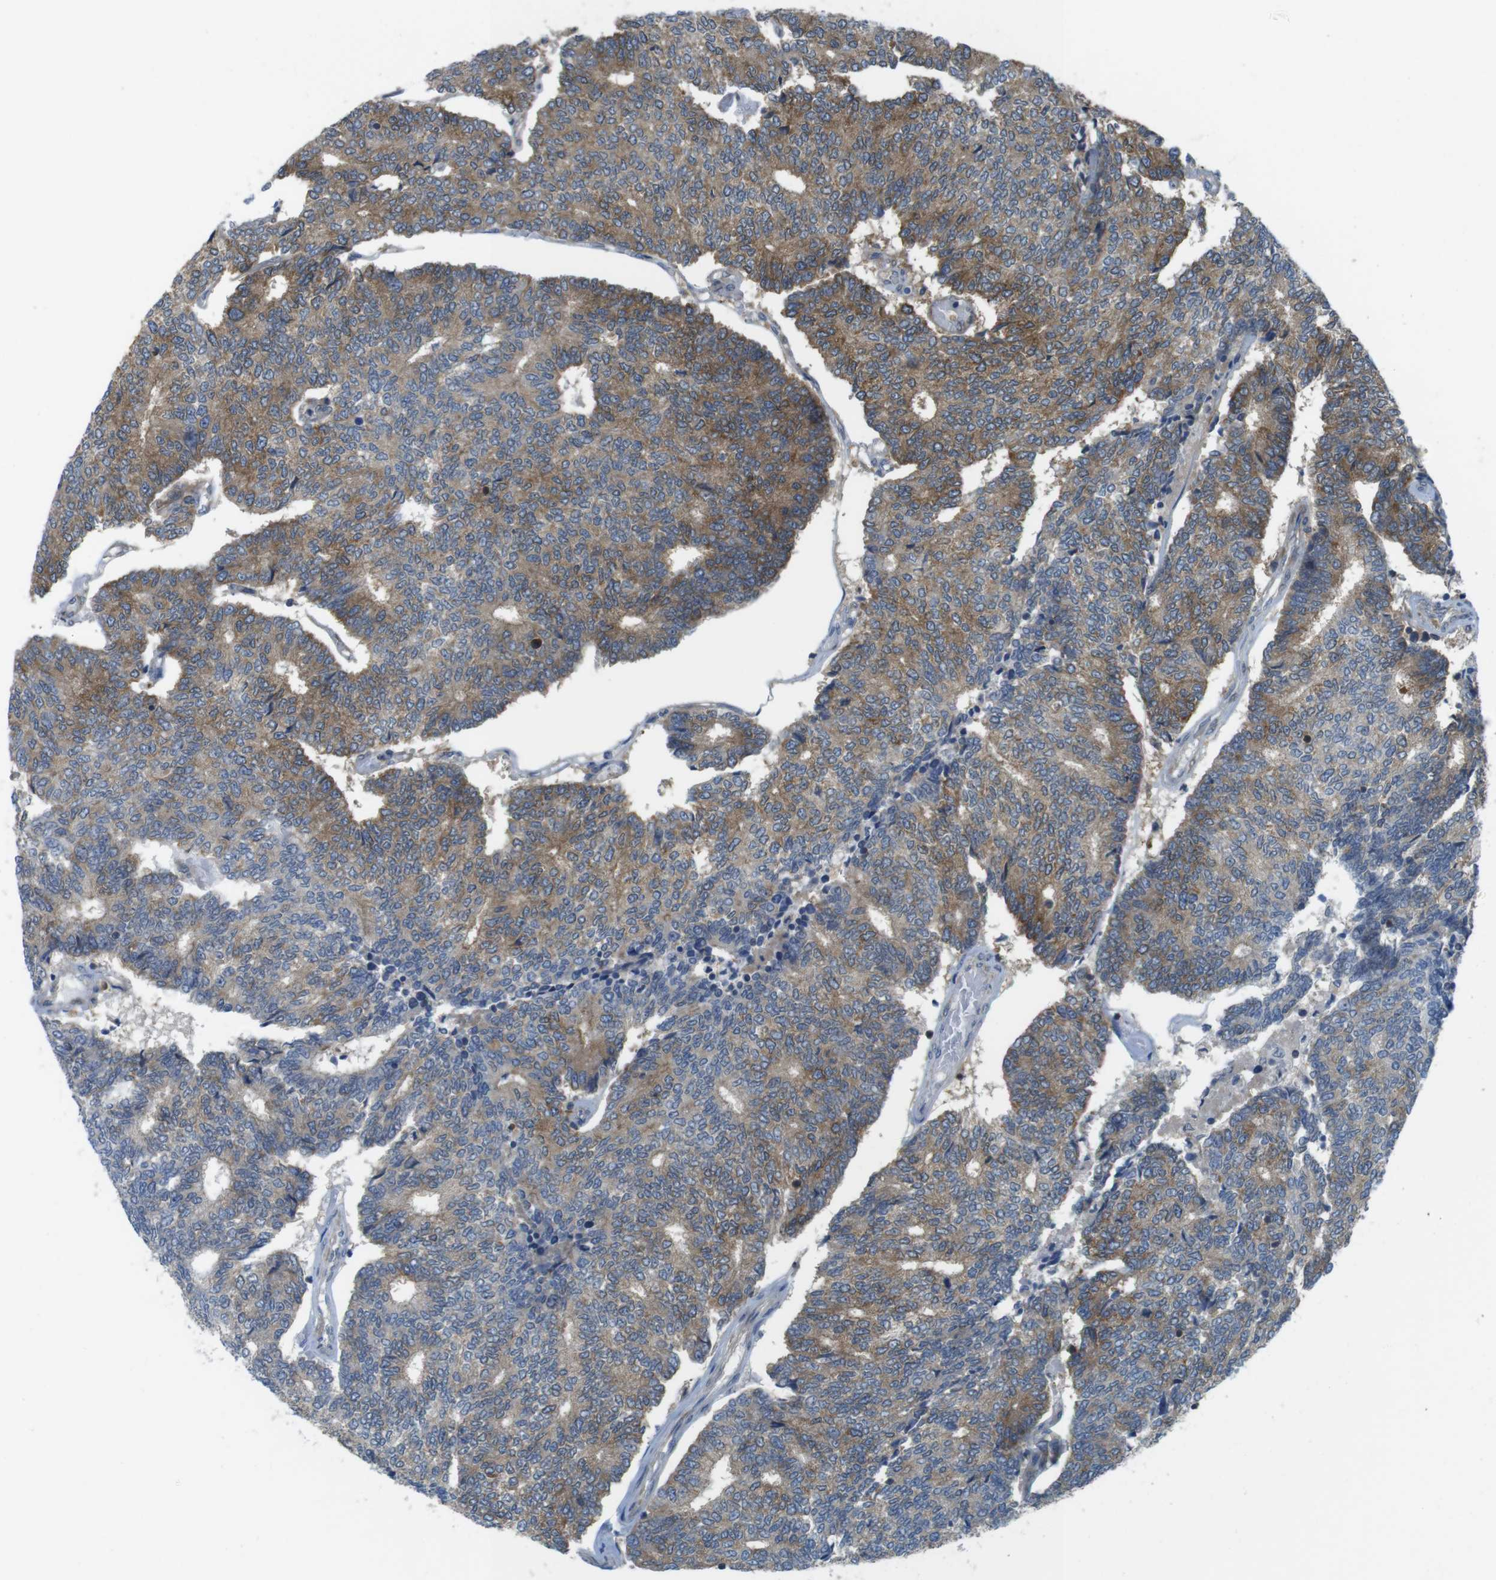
{"staining": {"intensity": "moderate", "quantity": ">75%", "location": "cytoplasmic/membranous"}, "tissue": "prostate cancer", "cell_type": "Tumor cells", "image_type": "cancer", "snomed": [{"axis": "morphology", "description": "Normal tissue, NOS"}, {"axis": "morphology", "description": "Adenocarcinoma, High grade"}, {"axis": "topography", "description": "Prostate"}, {"axis": "topography", "description": "Seminal veicle"}], "caption": "Immunohistochemistry (IHC) (DAB) staining of prostate adenocarcinoma (high-grade) displays moderate cytoplasmic/membranous protein staining in about >75% of tumor cells. (Brightfield microscopy of DAB IHC at high magnification).", "gene": "MTHFD1", "patient": {"sex": "male", "age": 55}}